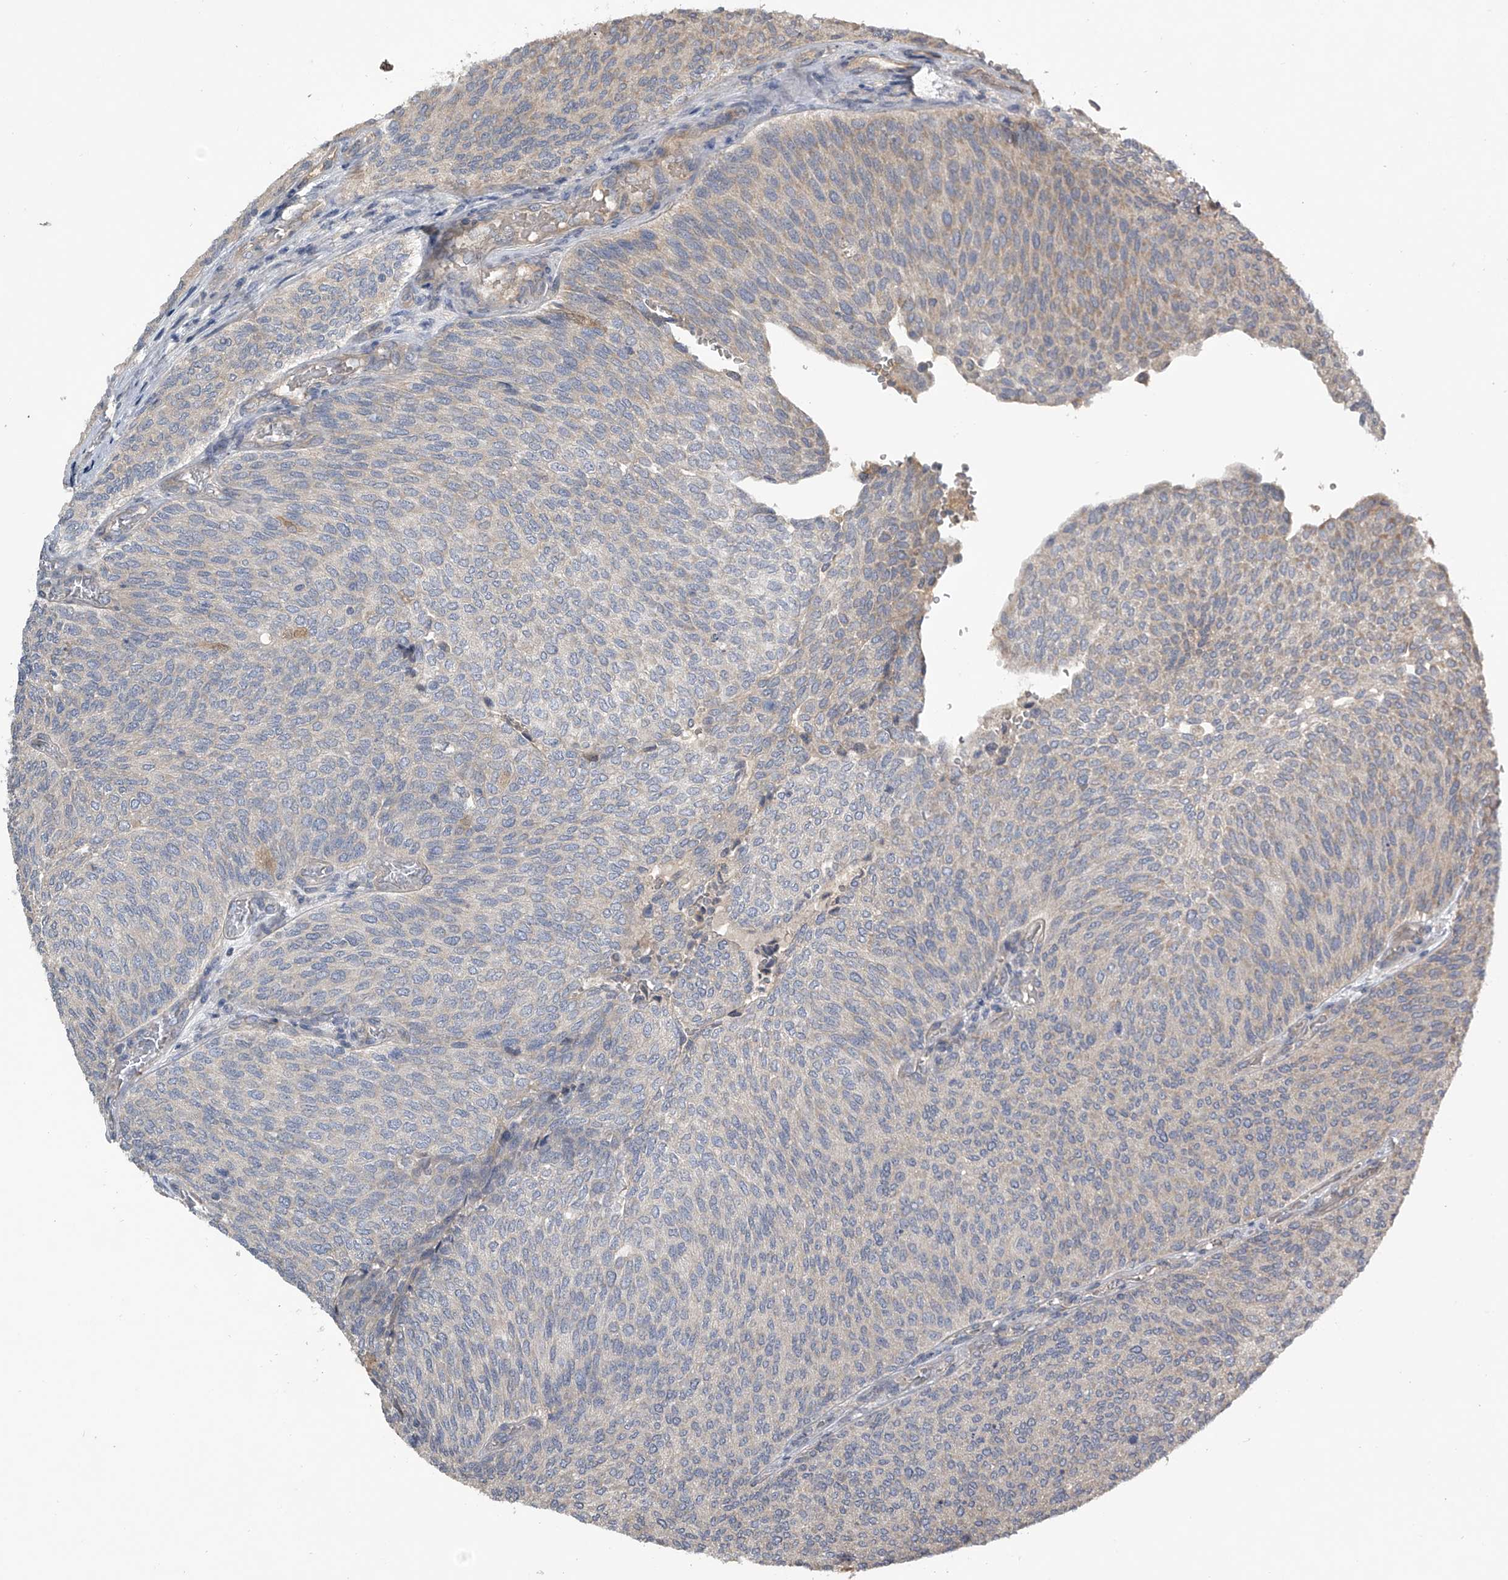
{"staining": {"intensity": "weak", "quantity": "<25%", "location": "cytoplasmic/membranous"}, "tissue": "urothelial cancer", "cell_type": "Tumor cells", "image_type": "cancer", "snomed": [{"axis": "morphology", "description": "Urothelial carcinoma, Low grade"}, {"axis": "topography", "description": "Urinary bladder"}], "caption": "A histopathology image of low-grade urothelial carcinoma stained for a protein reveals no brown staining in tumor cells.", "gene": "NFS1", "patient": {"sex": "female", "age": 79}}